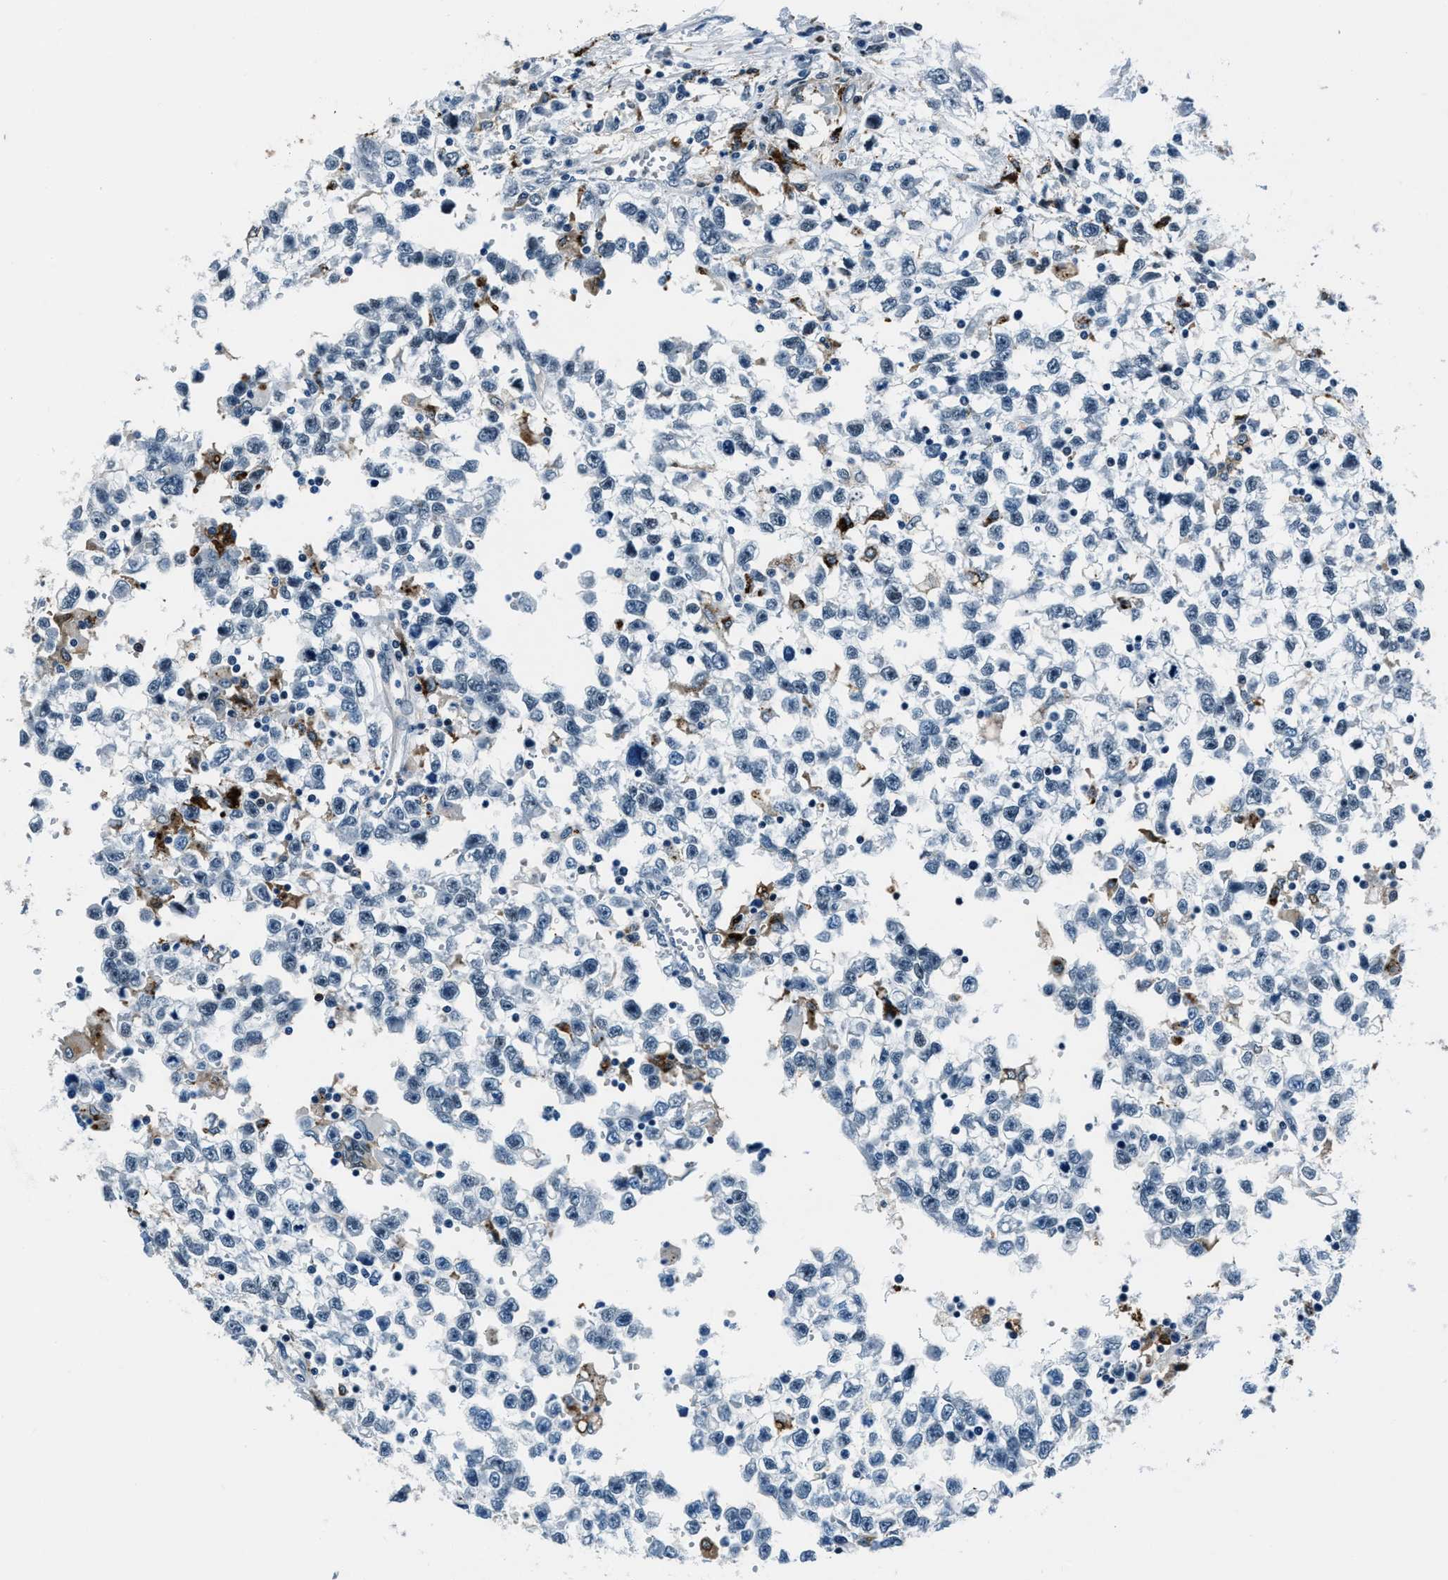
{"staining": {"intensity": "negative", "quantity": "none", "location": "none"}, "tissue": "testis cancer", "cell_type": "Tumor cells", "image_type": "cancer", "snomed": [{"axis": "morphology", "description": "Seminoma, NOS"}, {"axis": "morphology", "description": "Carcinoma, Embryonal, NOS"}, {"axis": "topography", "description": "Testis"}], "caption": "DAB (3,3'-diaminobenzidine) immunohistochemical staining of human testis cancer (seminoma) displays no significant positivity in tumor cells.", "gene": "PTPDC1", "patient": {"sex": "male", "age": 51}}